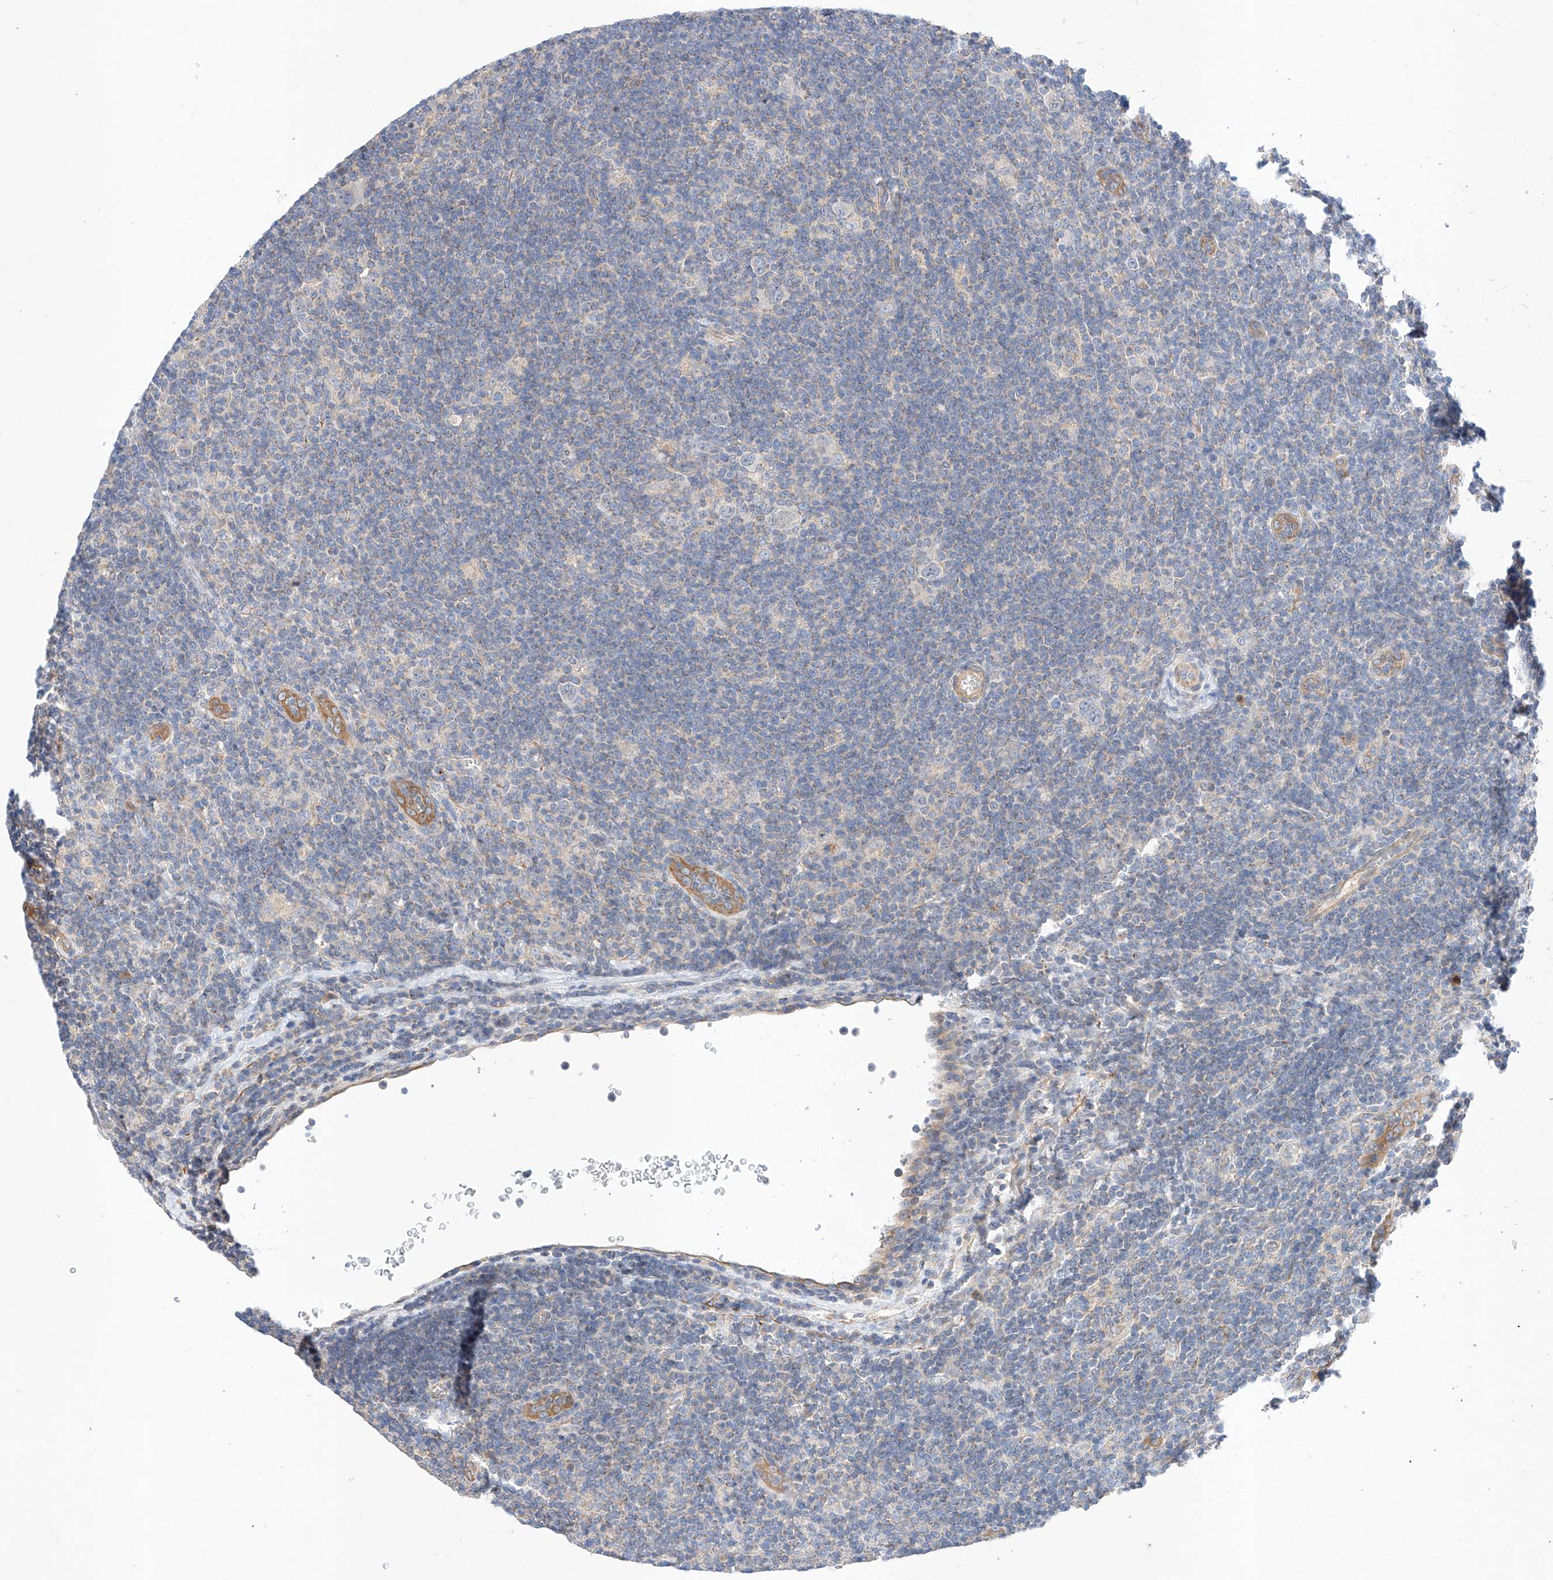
{"staining": {"intensity": "negative", "quantity": "none", "location": "none"}, "tissue": "lymphoma", "cell_type": "Tumor cells", "image_type": "cancer", "snomed": [{"axis": "morphology", "description": "Hodgkin's disease, NOS"}, {"axis": "topography", "description": "Lymph node"}], "caption": "Immunohistochemistry image of human Hodgkin's disease stained for a protein (brown), which shows no positivity in tumor cells.", "gene": "C6orf118", "patient": {"sex": "female", "age": 57}}